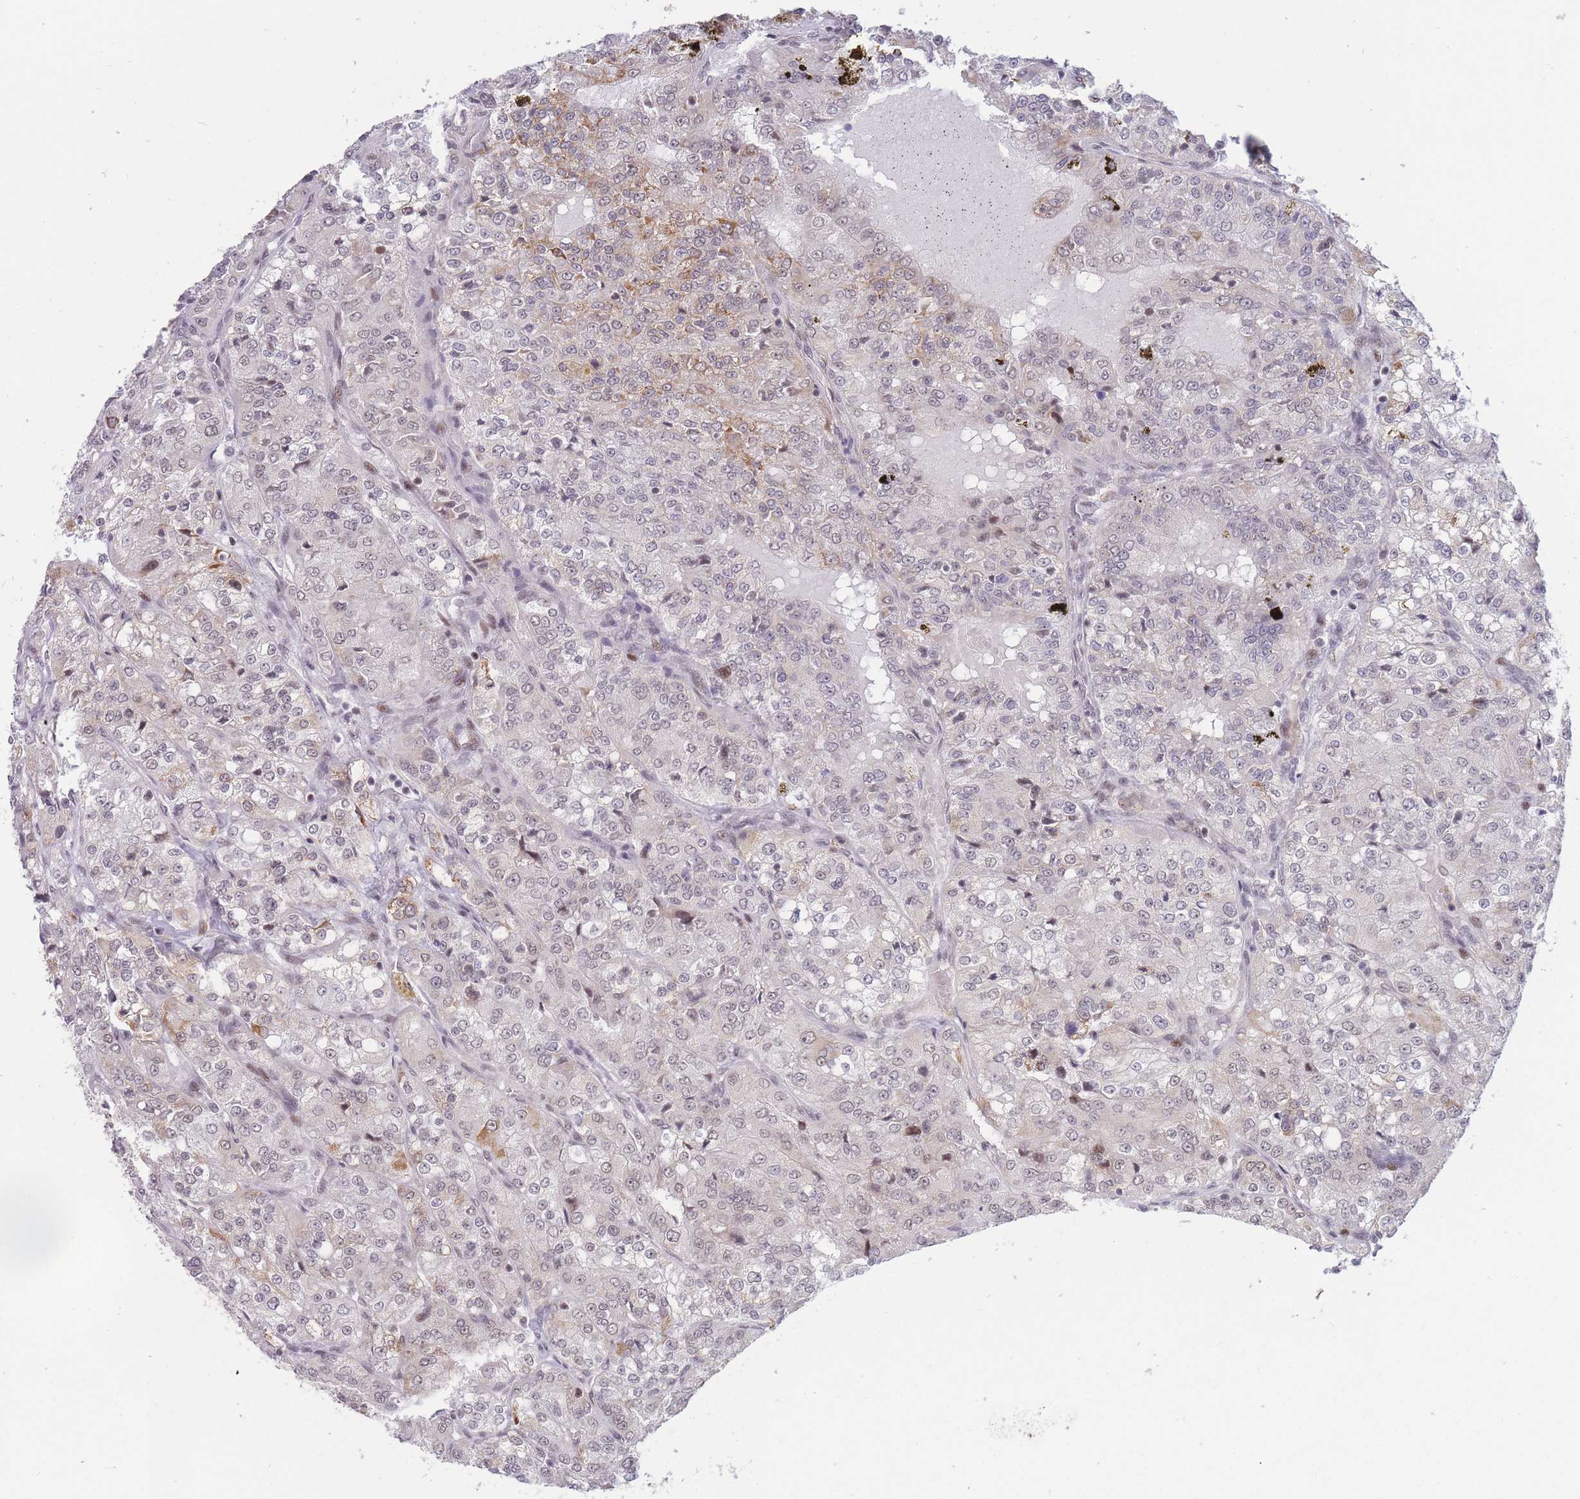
{"staining": {"intensity": "moderate", "quantity": "<25%", "location": "cytoplasmic/membranous,nuclear"}, "tissue": "renal cancer", "cell_type": "Tumor cells", "image_type": "cancer", "snomed": [{"axis": "morphology", "description": "Adenocarcinoma, NOS"}, {"axis": "topography", "description": "Kidney"}], "caption": "Protein analysis of renal cancer (adenocarcinoma) tissue displays moderate cytoplasmic/membranous and nuclear positivity in about <25% of tumor cells.", "gene": "TARBP2", "patient": {"sex": "female", "age": 63}}